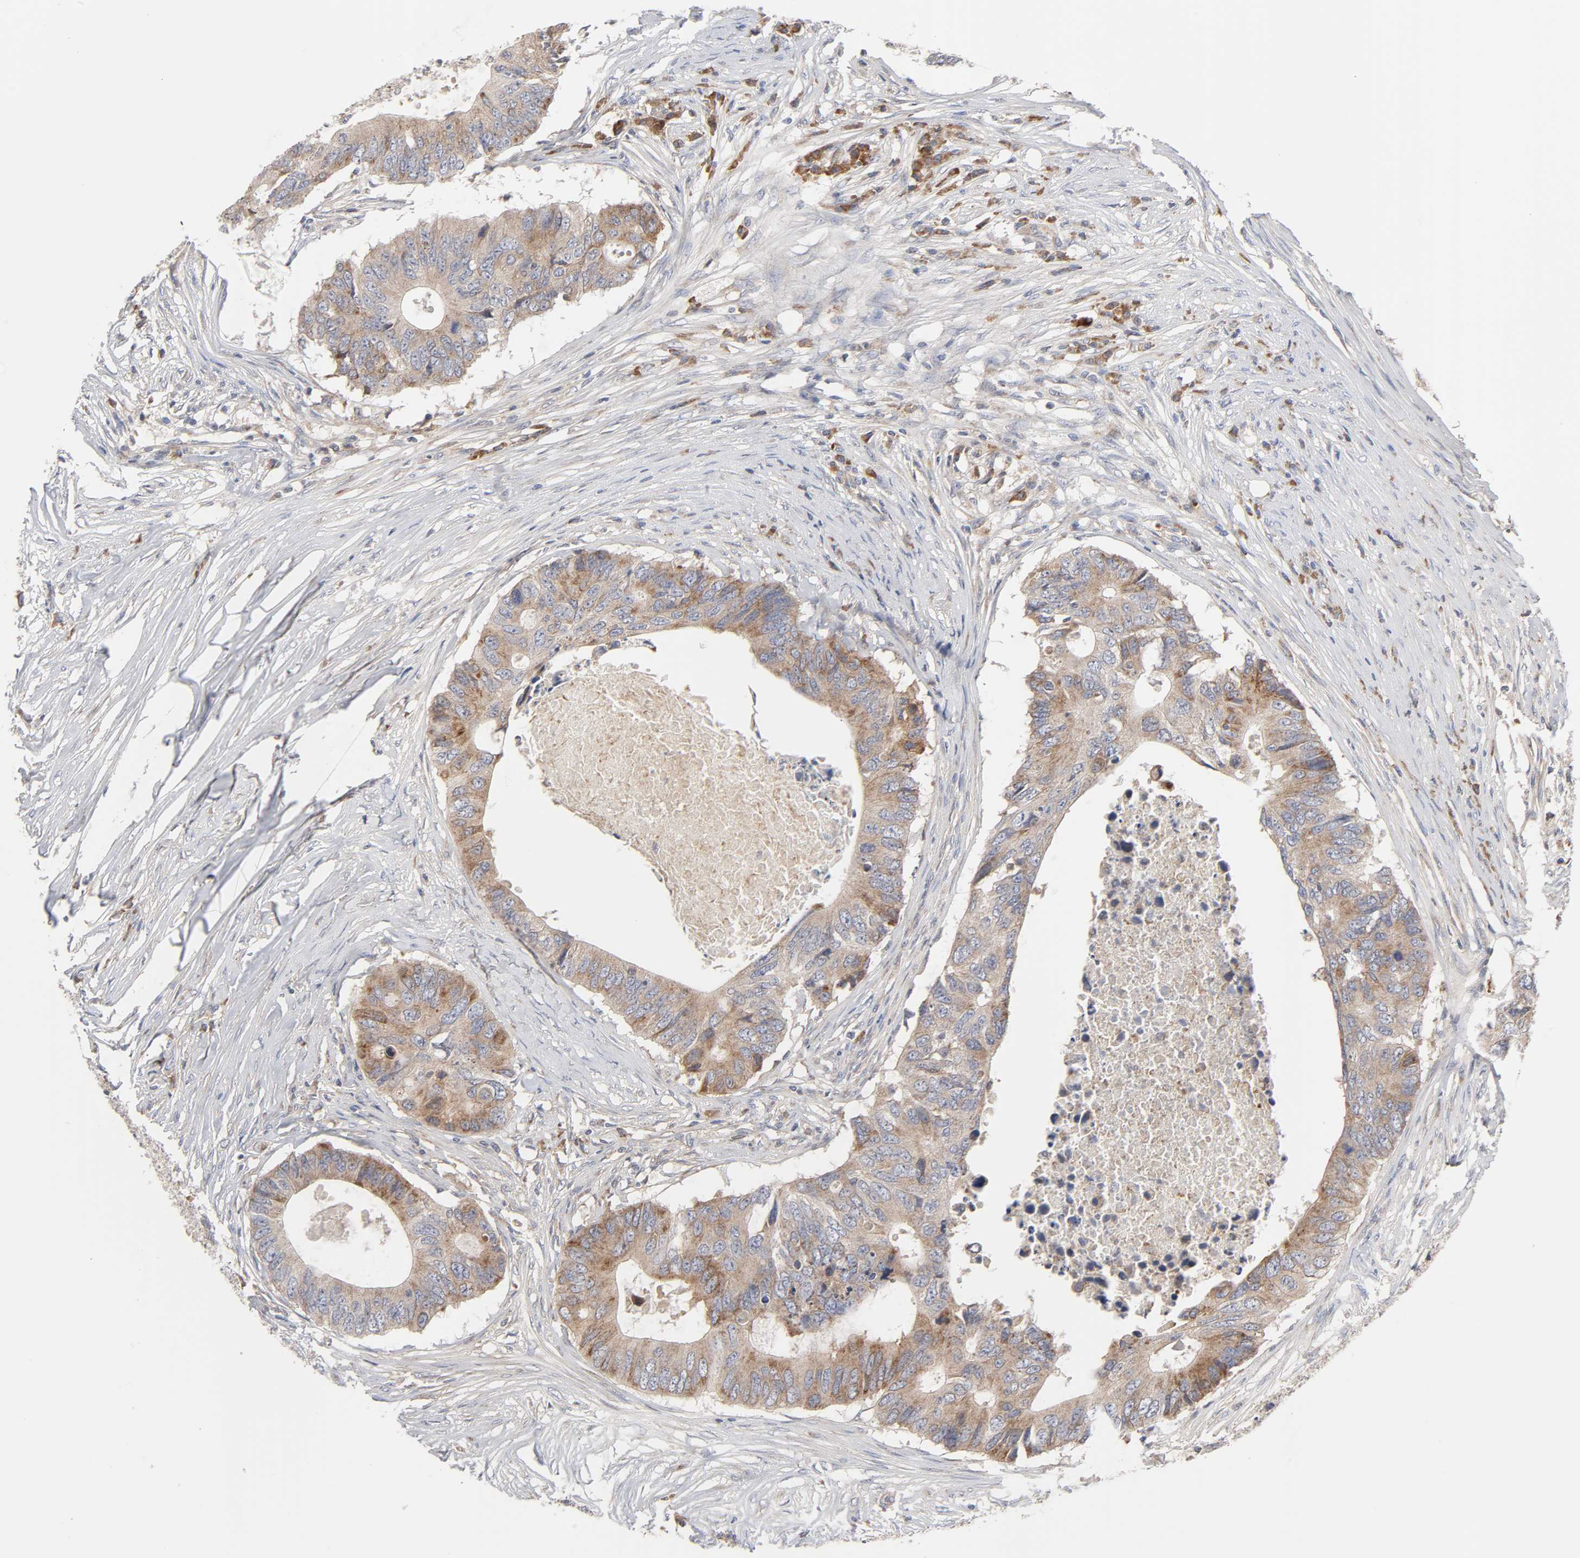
{"staining": {"intensity": "weak", "quantity": ">75%", "location": "cytoplasmic/membranous"}, "tissue": "colorectal cancer", "cell_type": "Tumor cells", "image_type": "cancer", "snomed": [{"axis": "morphology", "description": "Adenocarcinoma, NOS"}, {"axis": "topography", "description": "Colon"}], "caption": "Immunohistochemistry (IHC) staining of adenocarcinoma (colorectal), which reveals low levels of weak cytoplasmic/membranous staining in approximately >75% of tumor cells indicating weak cytoplasmic/membranous protein expression. The staining was performed using DAB (brown) for protein detection and nuclei were counterstained in hematoxylin (blue).", "gene": "IL4R", "patient": {"sex": "male", "age": 71}}